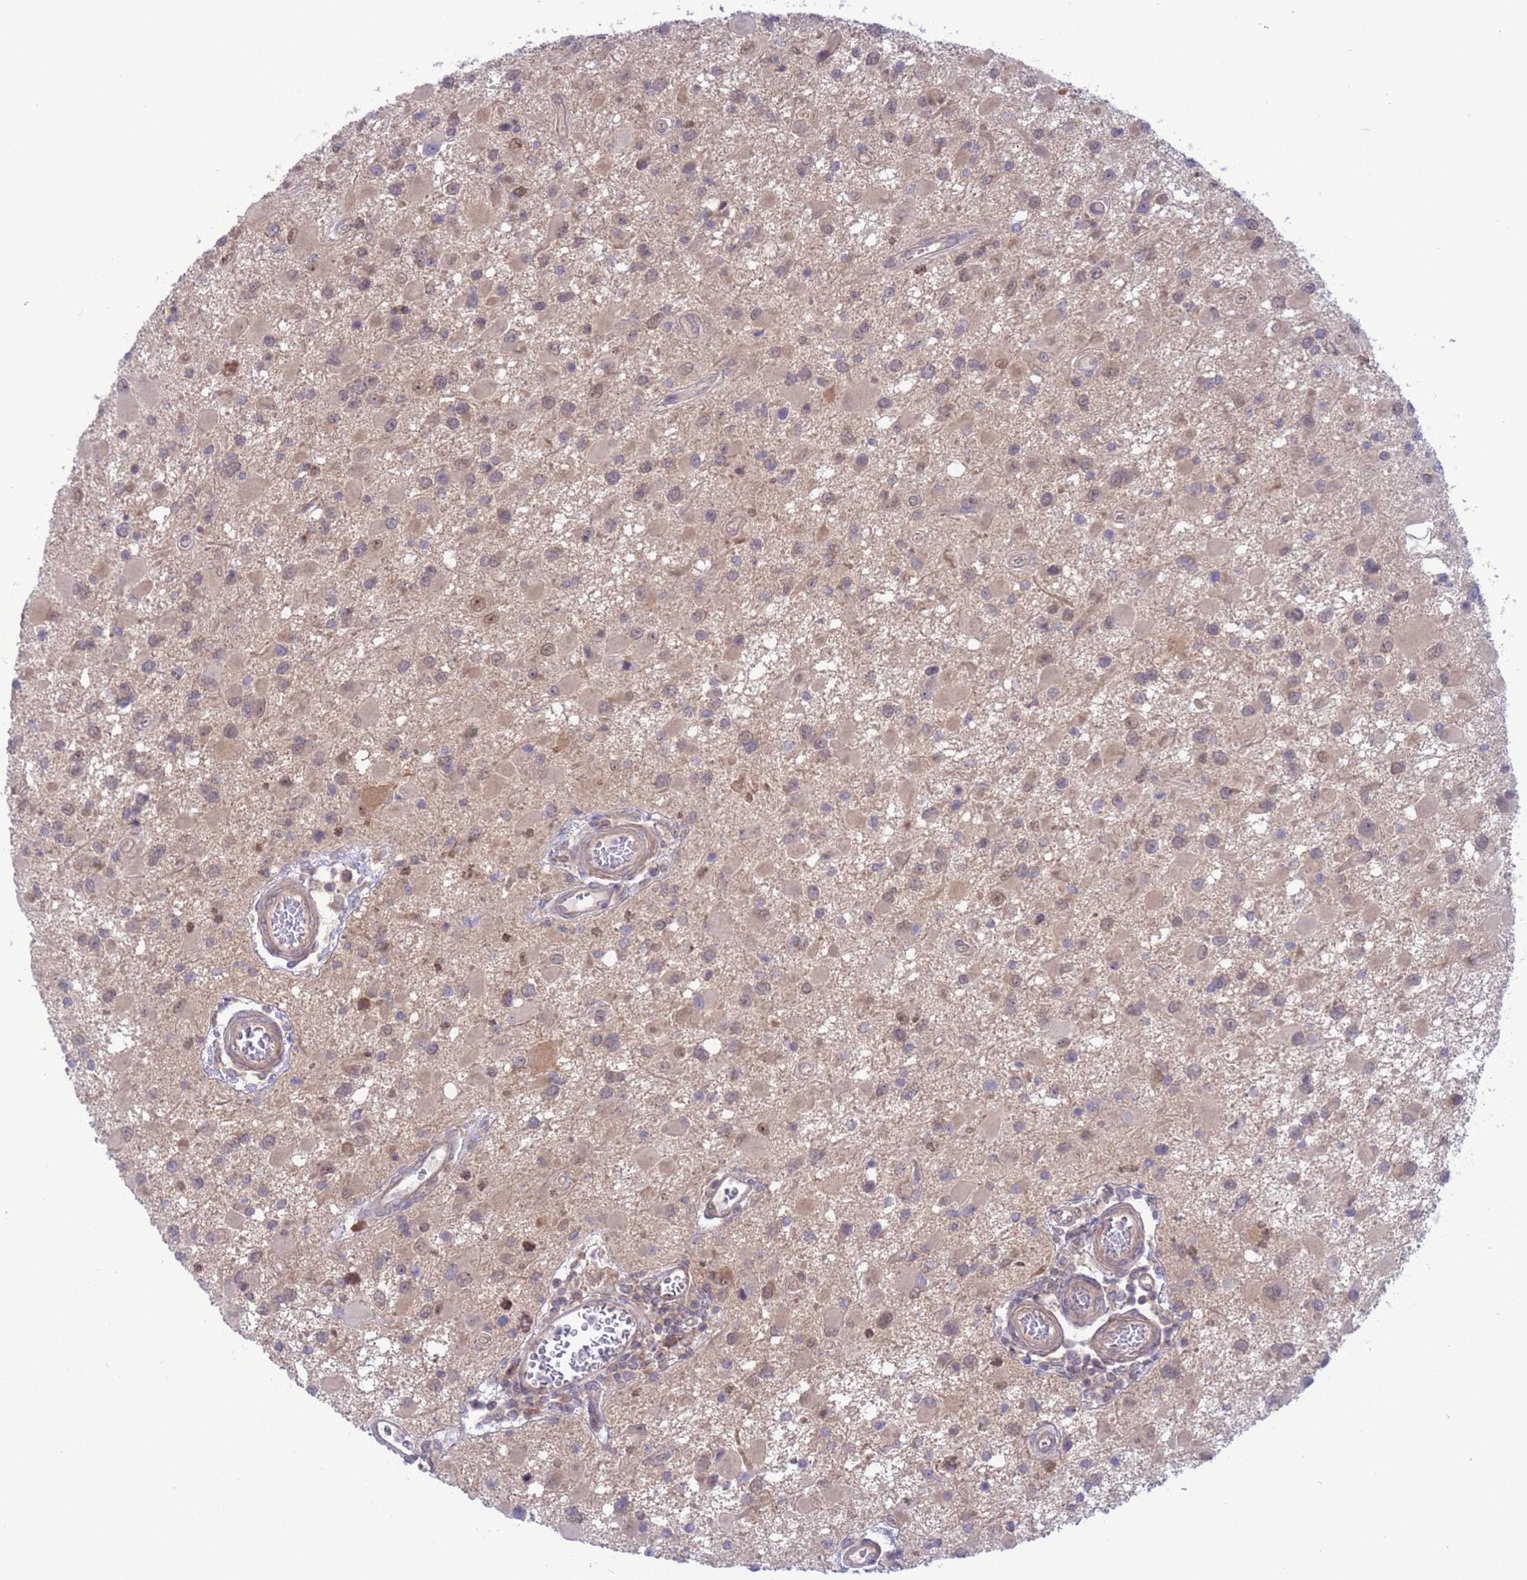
{"staining": {"intensity": "weak", "quantity": "25%-75%", "location": "cytoplasmic/membranous,nuclear"}, "tissue": "glioma", "cell_type": "Tumor cells", "image_type": "cancer", "snomed": [{"axis": "morphology", "description": "Glioma, malignant, High grade"}, {"axis": "topography", "description": "Brain"}], "caption": "Immunohistochemical staining of human glioma shows low levels of weak cytoplasmic/membranous and nuclear expression in about 25%-75% of tumor cells.", "gene": "ZNF461", "patient": {"sex": "male", "age": 53}}